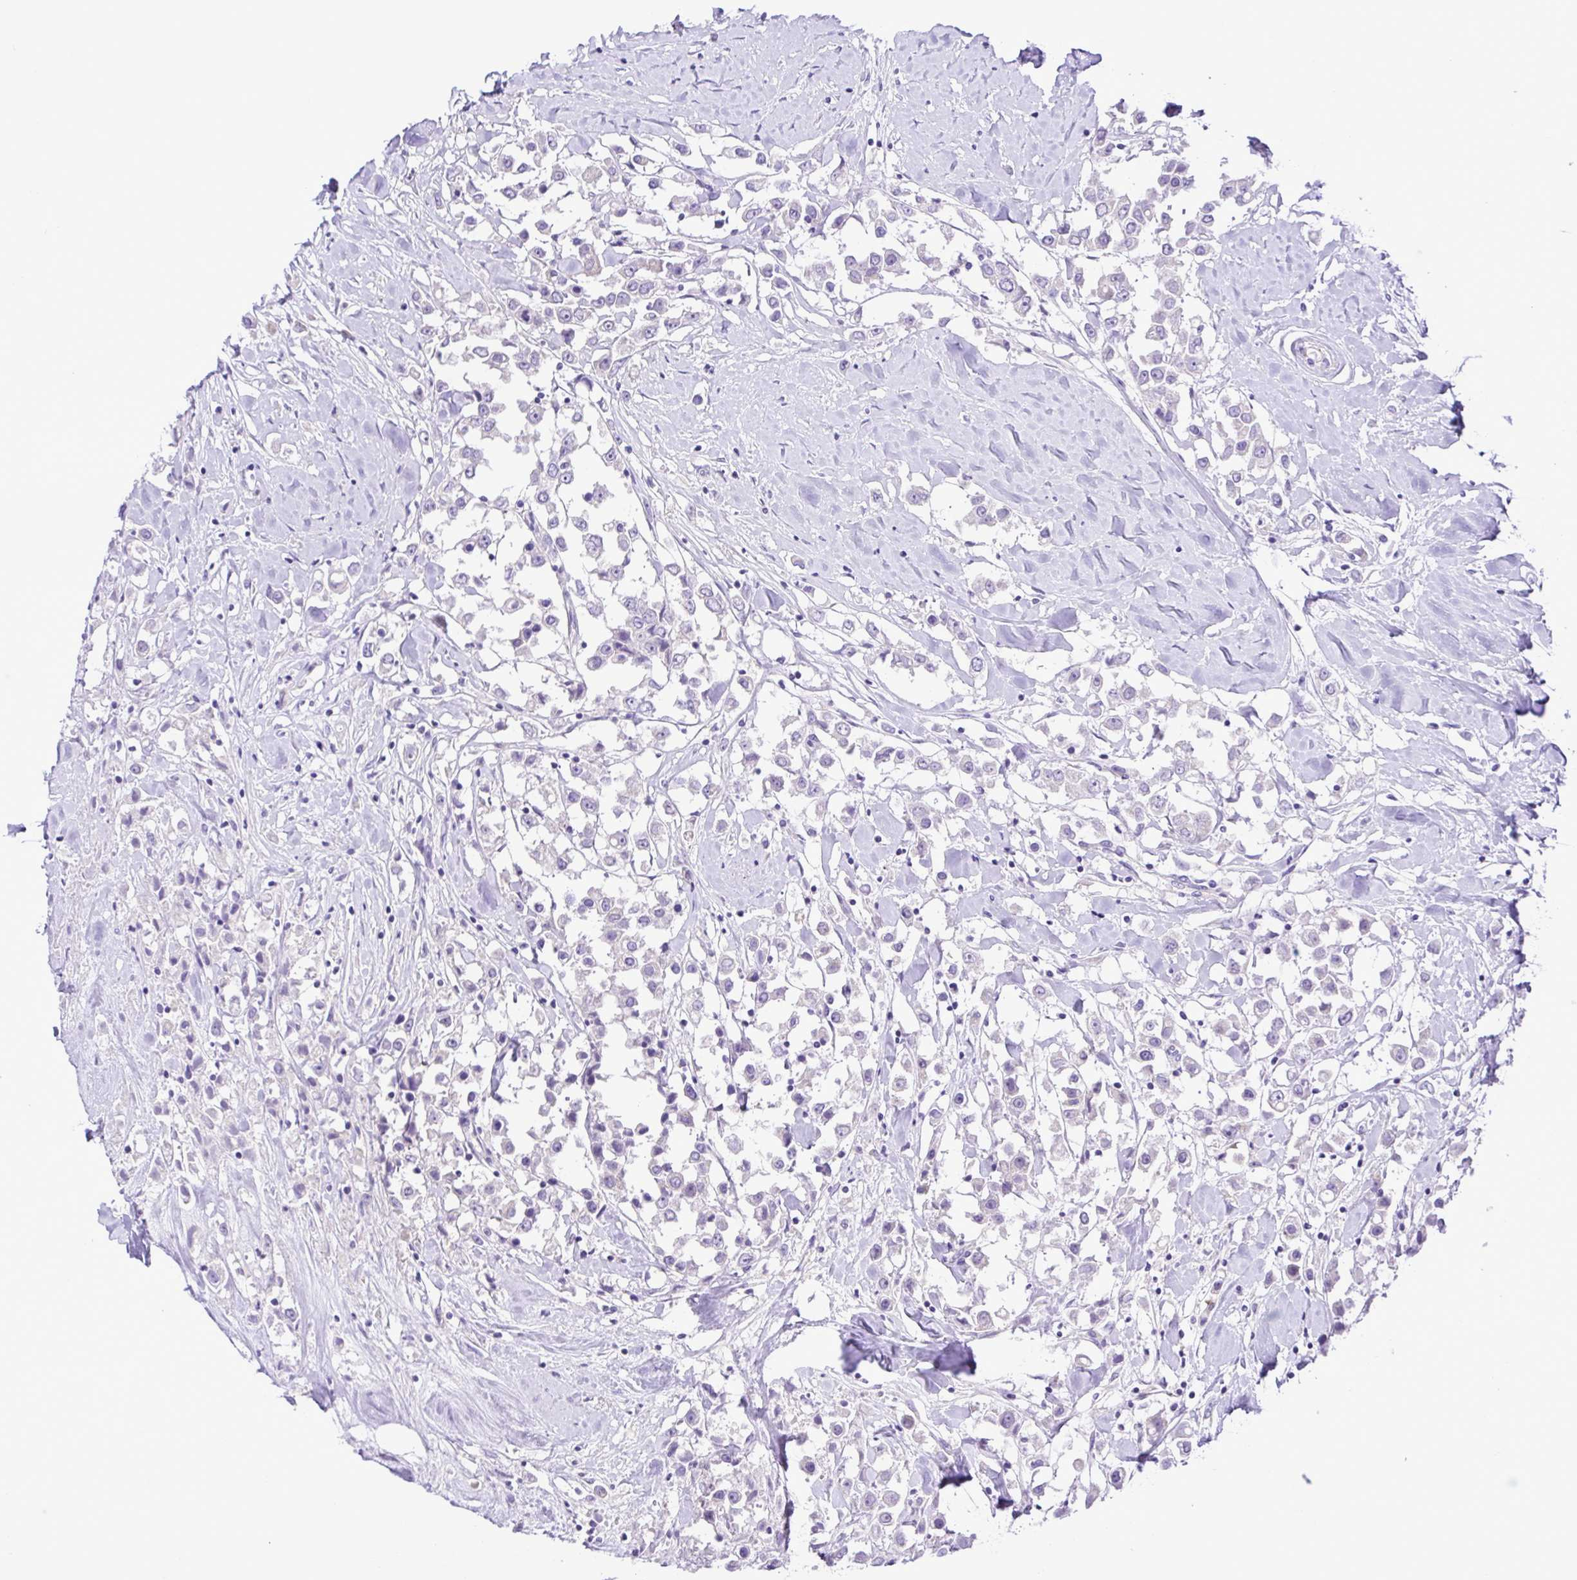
{"staining": {"intensity": "negative", "quantity": "none", "location": "none"}, "tissue": "breast cancer", "cell_type": "Tumor cells", "image_type": "cancer", "snomed": [{"axis": "morphology", "description": "Duct carcinoma"}, {"axis": "topography", "description": "Breast"}], "caption": "Breast cancer was stained to show a protein in brown. There is no significant staining in tumor cells.", "gene": "SYT1", "patient": {"sex": "female", "age": 61}}